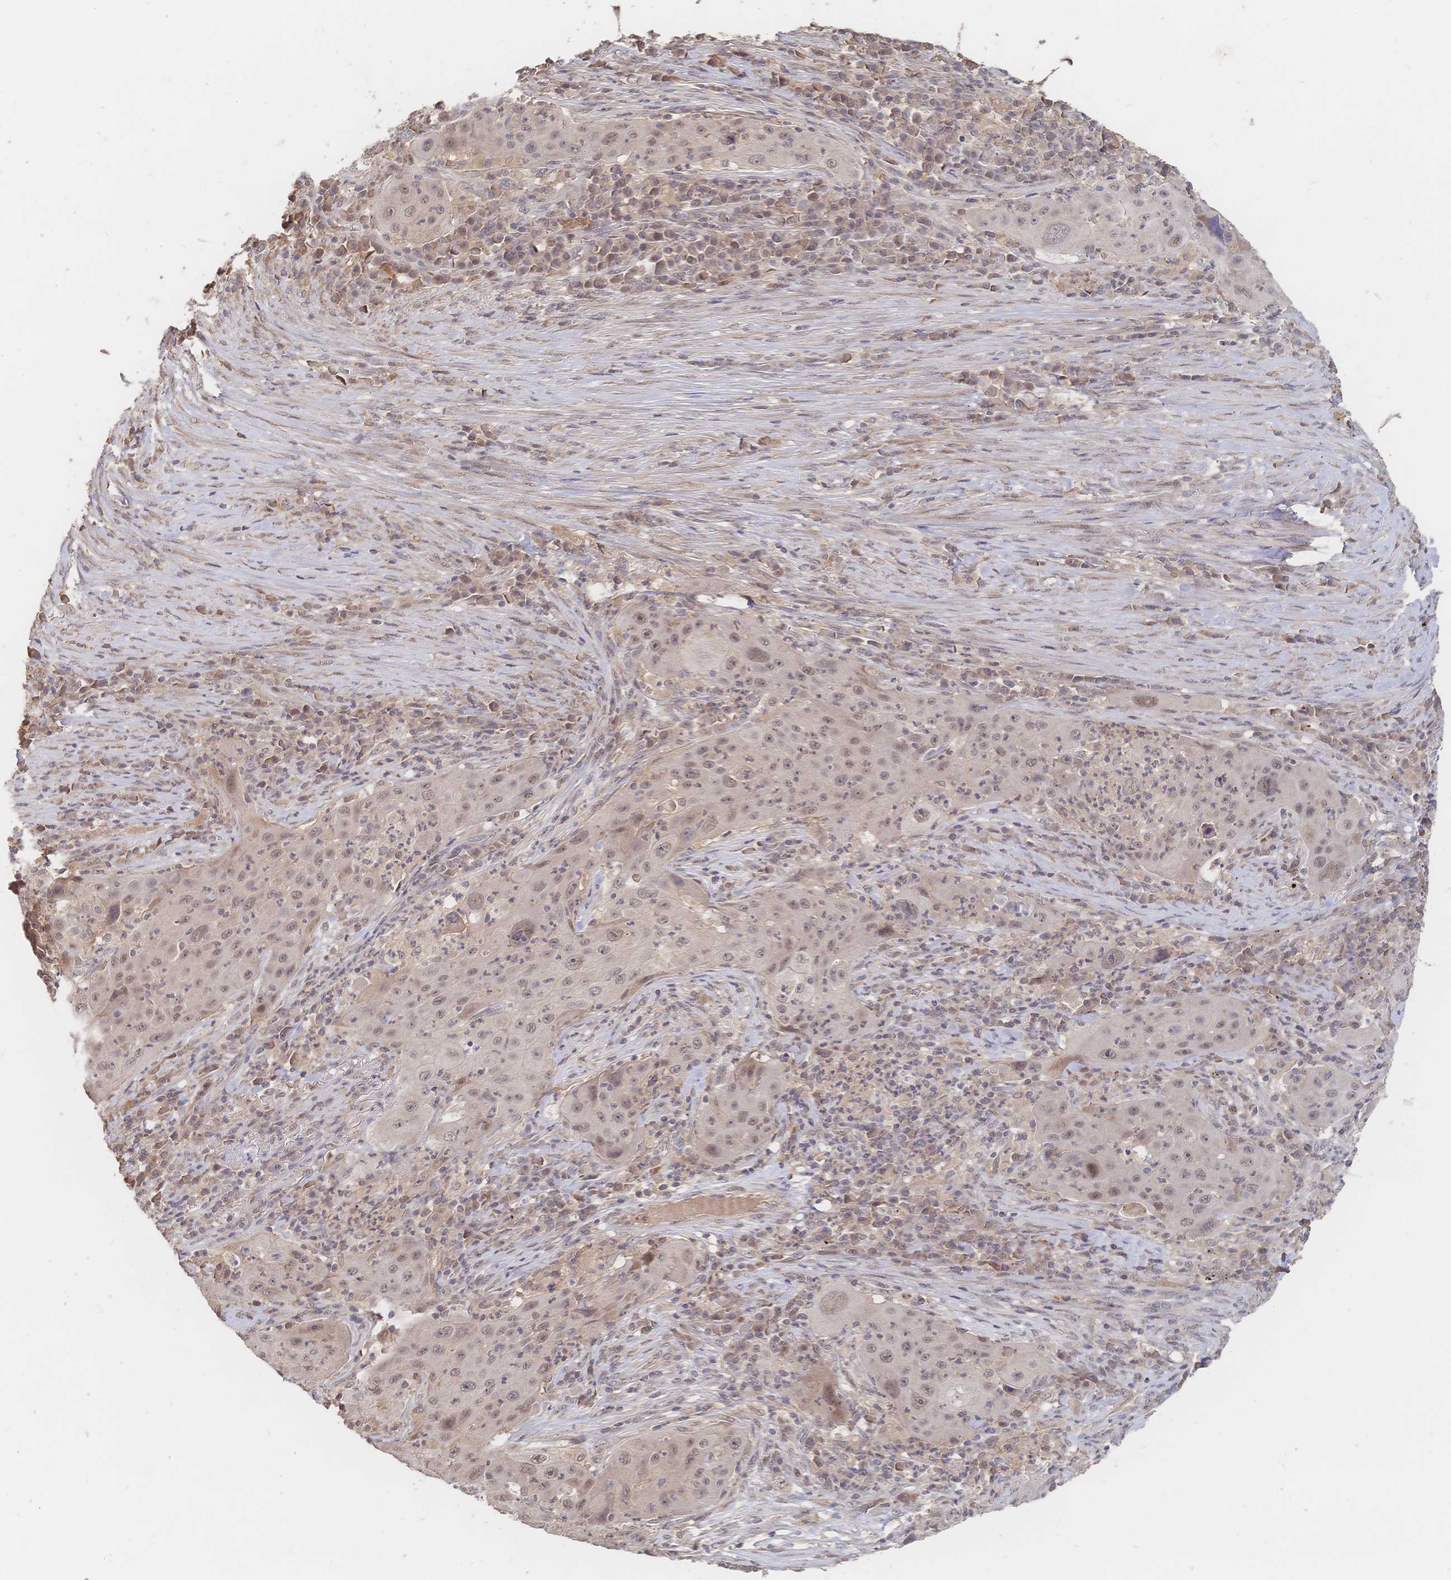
{"staining": {"intensity": "weak", "quantity": "25%-75%", "location": "nuclear"}, "tissue": "lung cancer", "cell_type": "Tumor cells", "image_type": "cancer", "snomed": [{"axis": "morphology", "description": "Squamous cell carcinoma, NOS"}, {"axis": "topography", "description": "Lung"}], "caption": "Brown immunohistochemical staining in human squamous cell carcinoma (lung) shows weak nuclear staining in approximately 25%-75% of tumor cells. (DAB = brown stain, brightfield microscopy at high magnification).", "gene": "LRP5", "patient": {"sex": "female", "age": 59}}